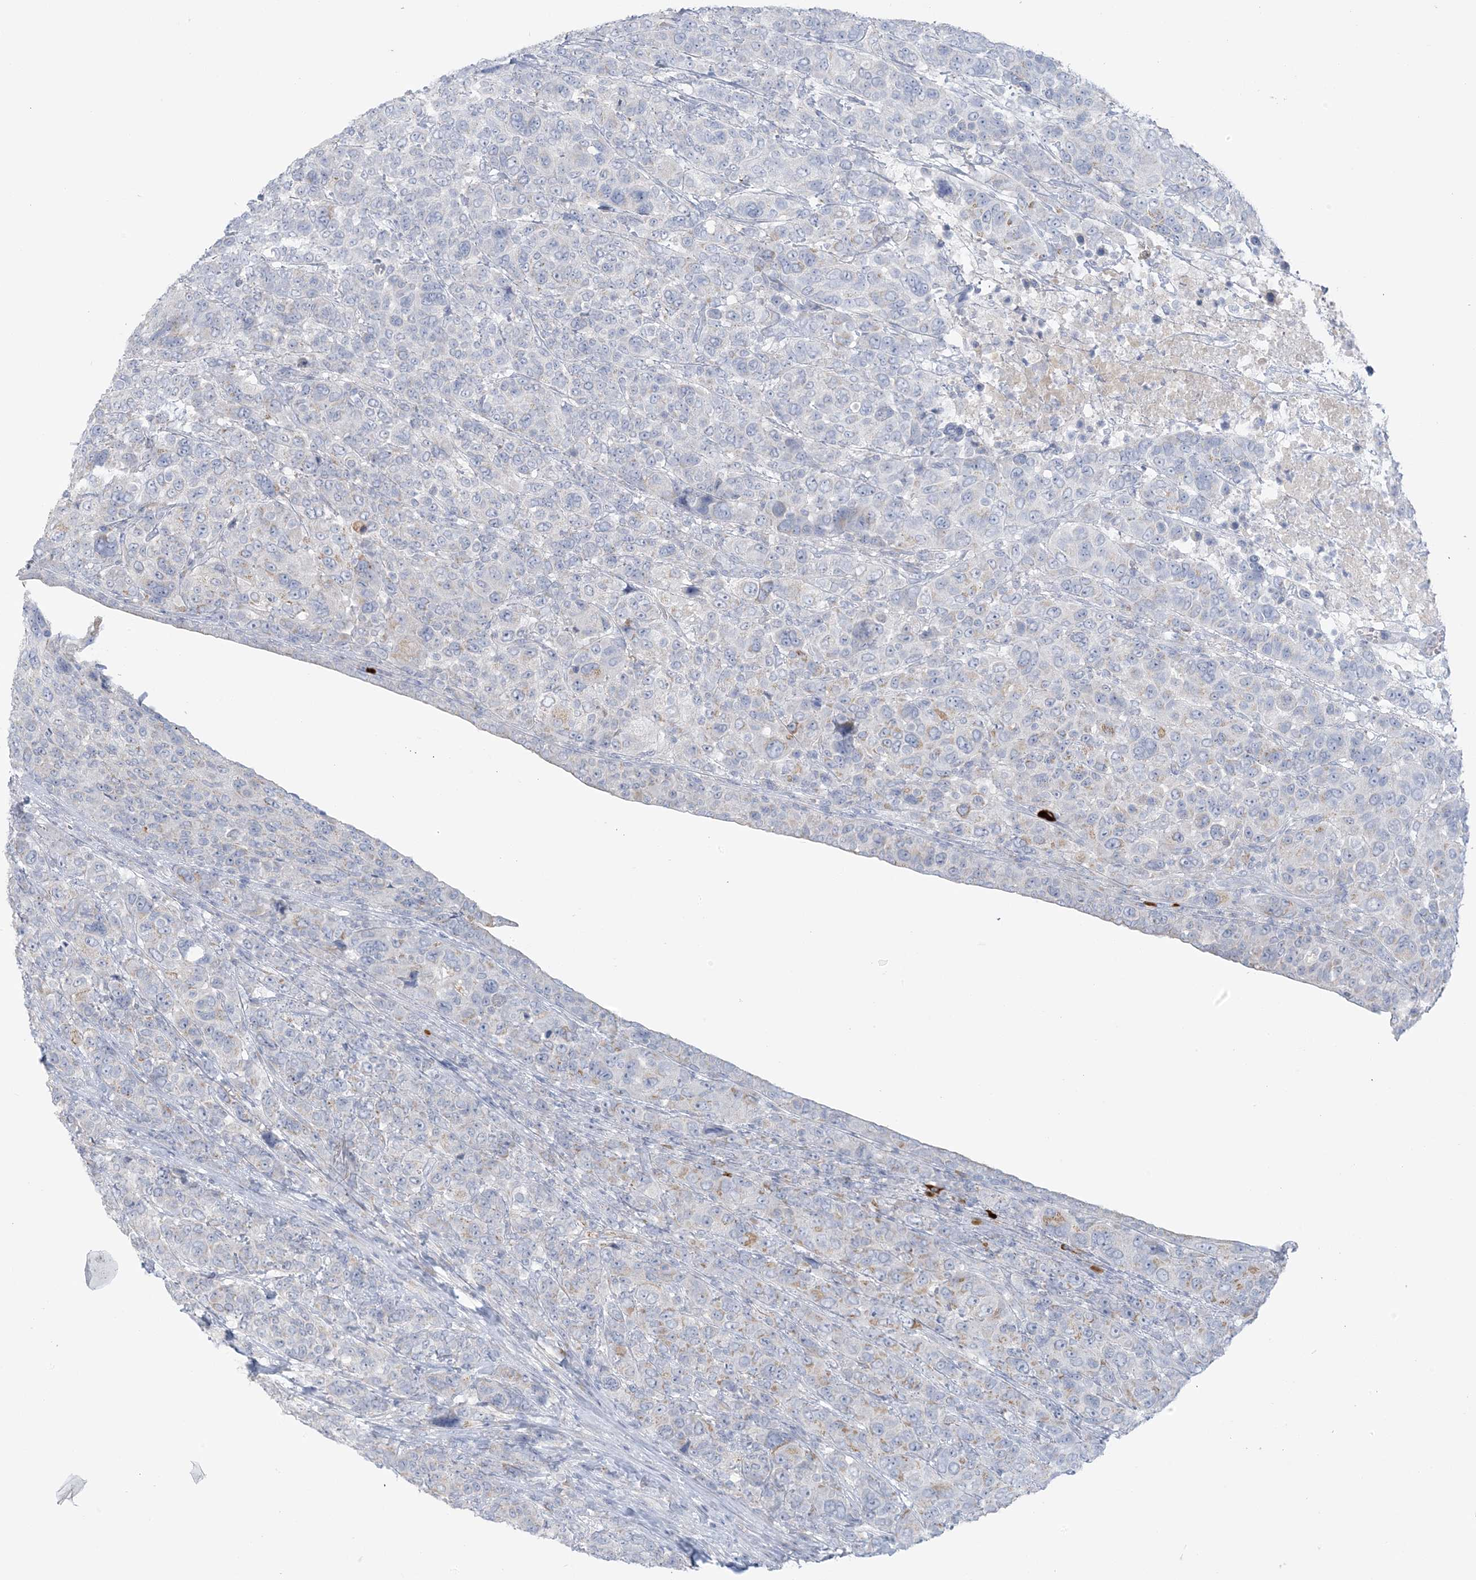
{"staining": {"intensity": "weak", "quantity": "<25%", "location": "cytoplasmic/membranous"}, "tissue": "breast cancer", "cell_type": "Tumor cells", "image_type": "cancer", "snomed": [{"axis": "morphology", "description": "Duct carcinoma"}, {"axis": "topography", "description": "Breast"}], "caption": "DAB (3,3'-diaminobenzidine) immunohistochemical staining of breast infiltrating ductal carcinoma demonstrates no significant staining in tumor cells. (Immunohistochemistry (ihc), brightfield microscopy, high magnification).", "gene": "SCML1", "patient": {"sex": "female", "age": 37}}